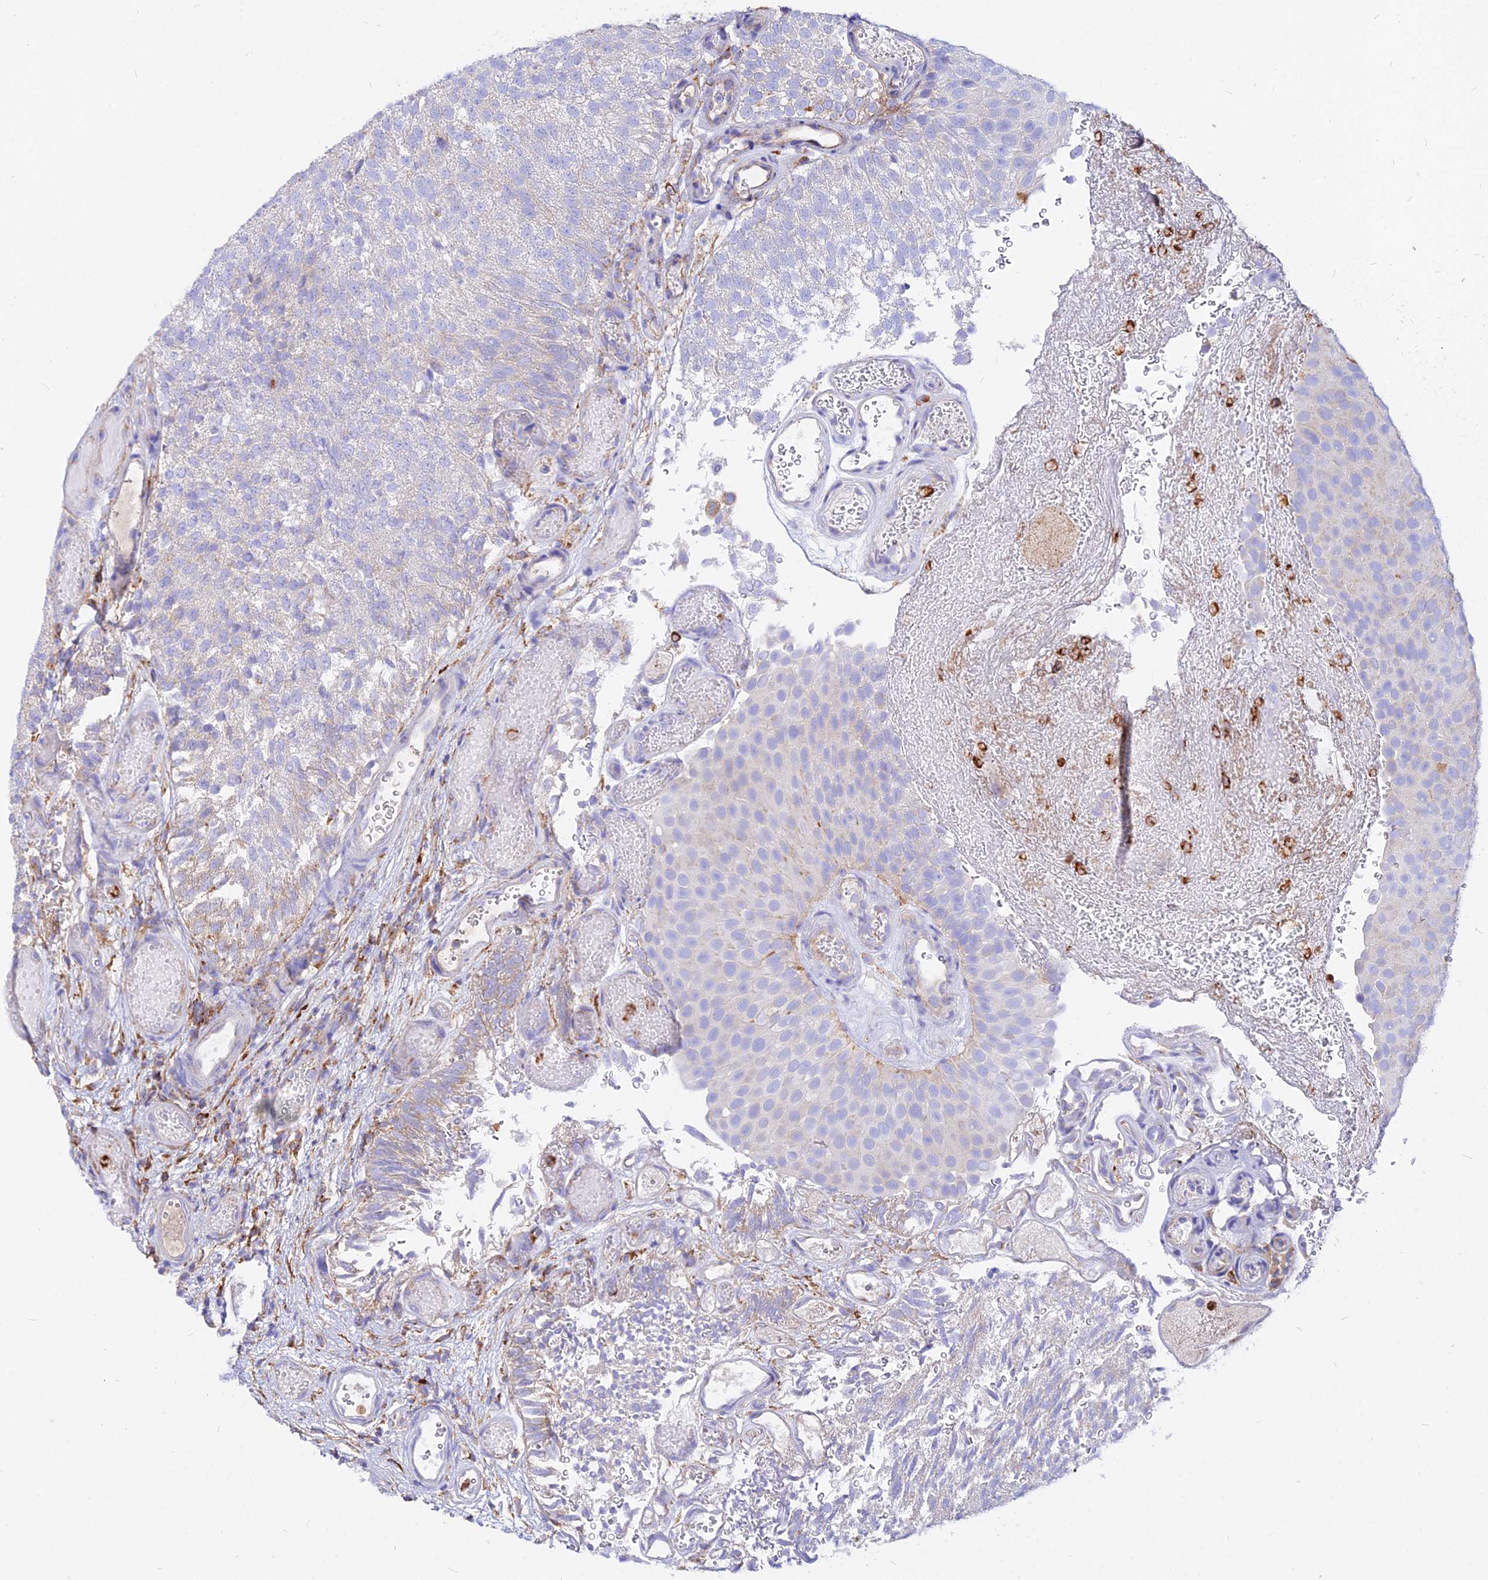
{"staining": {"intensity": "negative", "quantity": "none", "location": "none"}, "tissue": "urothelial cancer", "cell_type": "Tumor cells", "image_type": "cancer", "snomed": [{"axis": "morphology", "description": "Urothelial carcinoma, Low grade"}, {"axis": "topography", "description": "Urinary bladder"}], "caption": "Immunohistochemical staining of human urothelial cancer shows no significant positivity in tumor cells. (DAB immunohistochemistry (IHC) with hematoxylin counter stain).", "gene": "AGTRAP", "patient": {"sex": "male", "age": 78}}